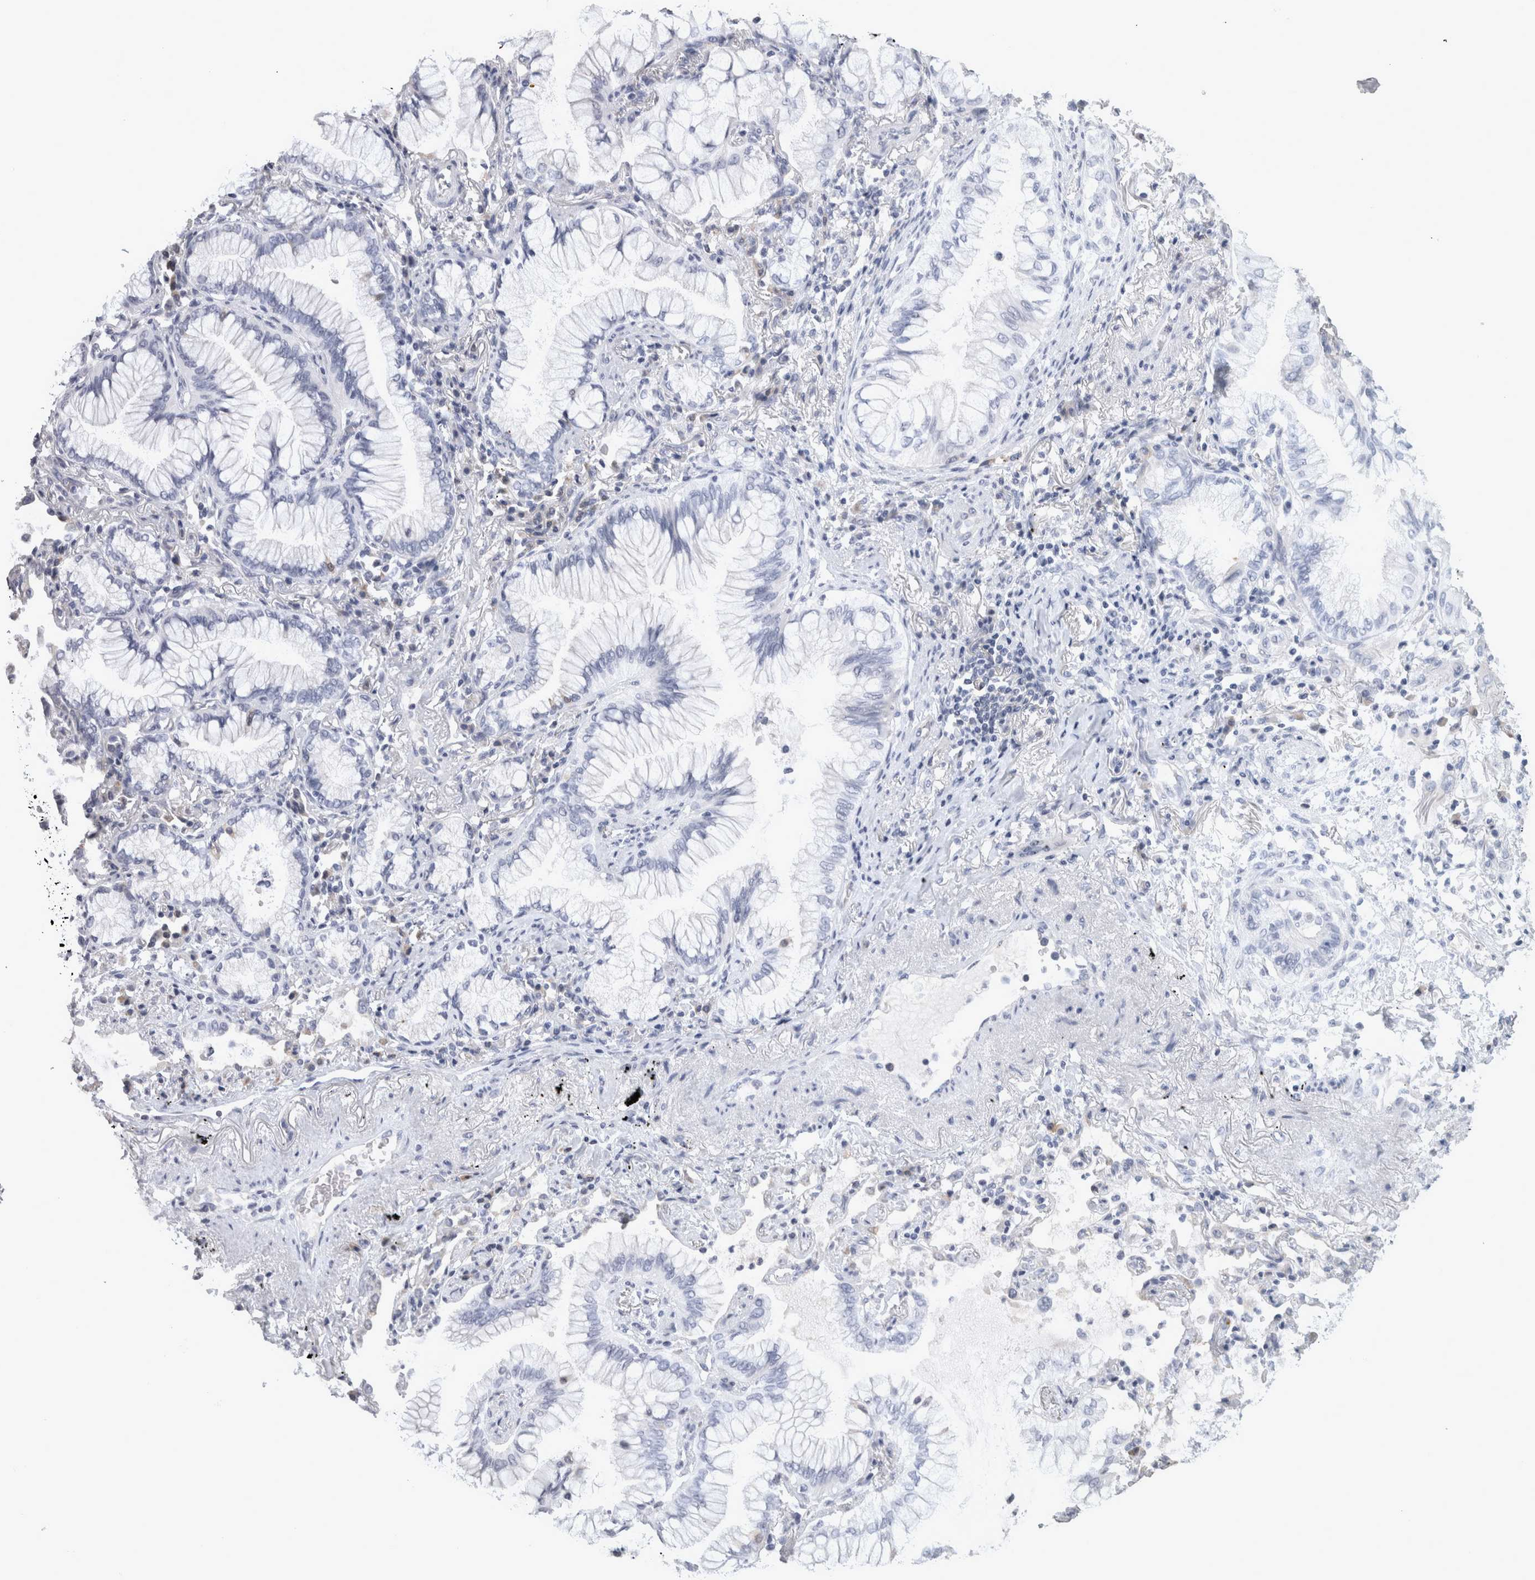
{"staining": {"intensity": "negative", "quantity": "none", "location": "none"}, "tissue": "lung cancer", "cell_type": "Tumor cells", "image_type": "cancer", "snomed": [{"axis": "morphology", "description": "Adenocarcinoma, NOS"}, {"axis": "topography", "description": "Lung"}], "caption": "Protein analysis of lung cancer (adenocarcinoma) shows no significant staining in tumor cells.", "gene": "TCAP", "patient": {"sex": "female", "age": 70}}